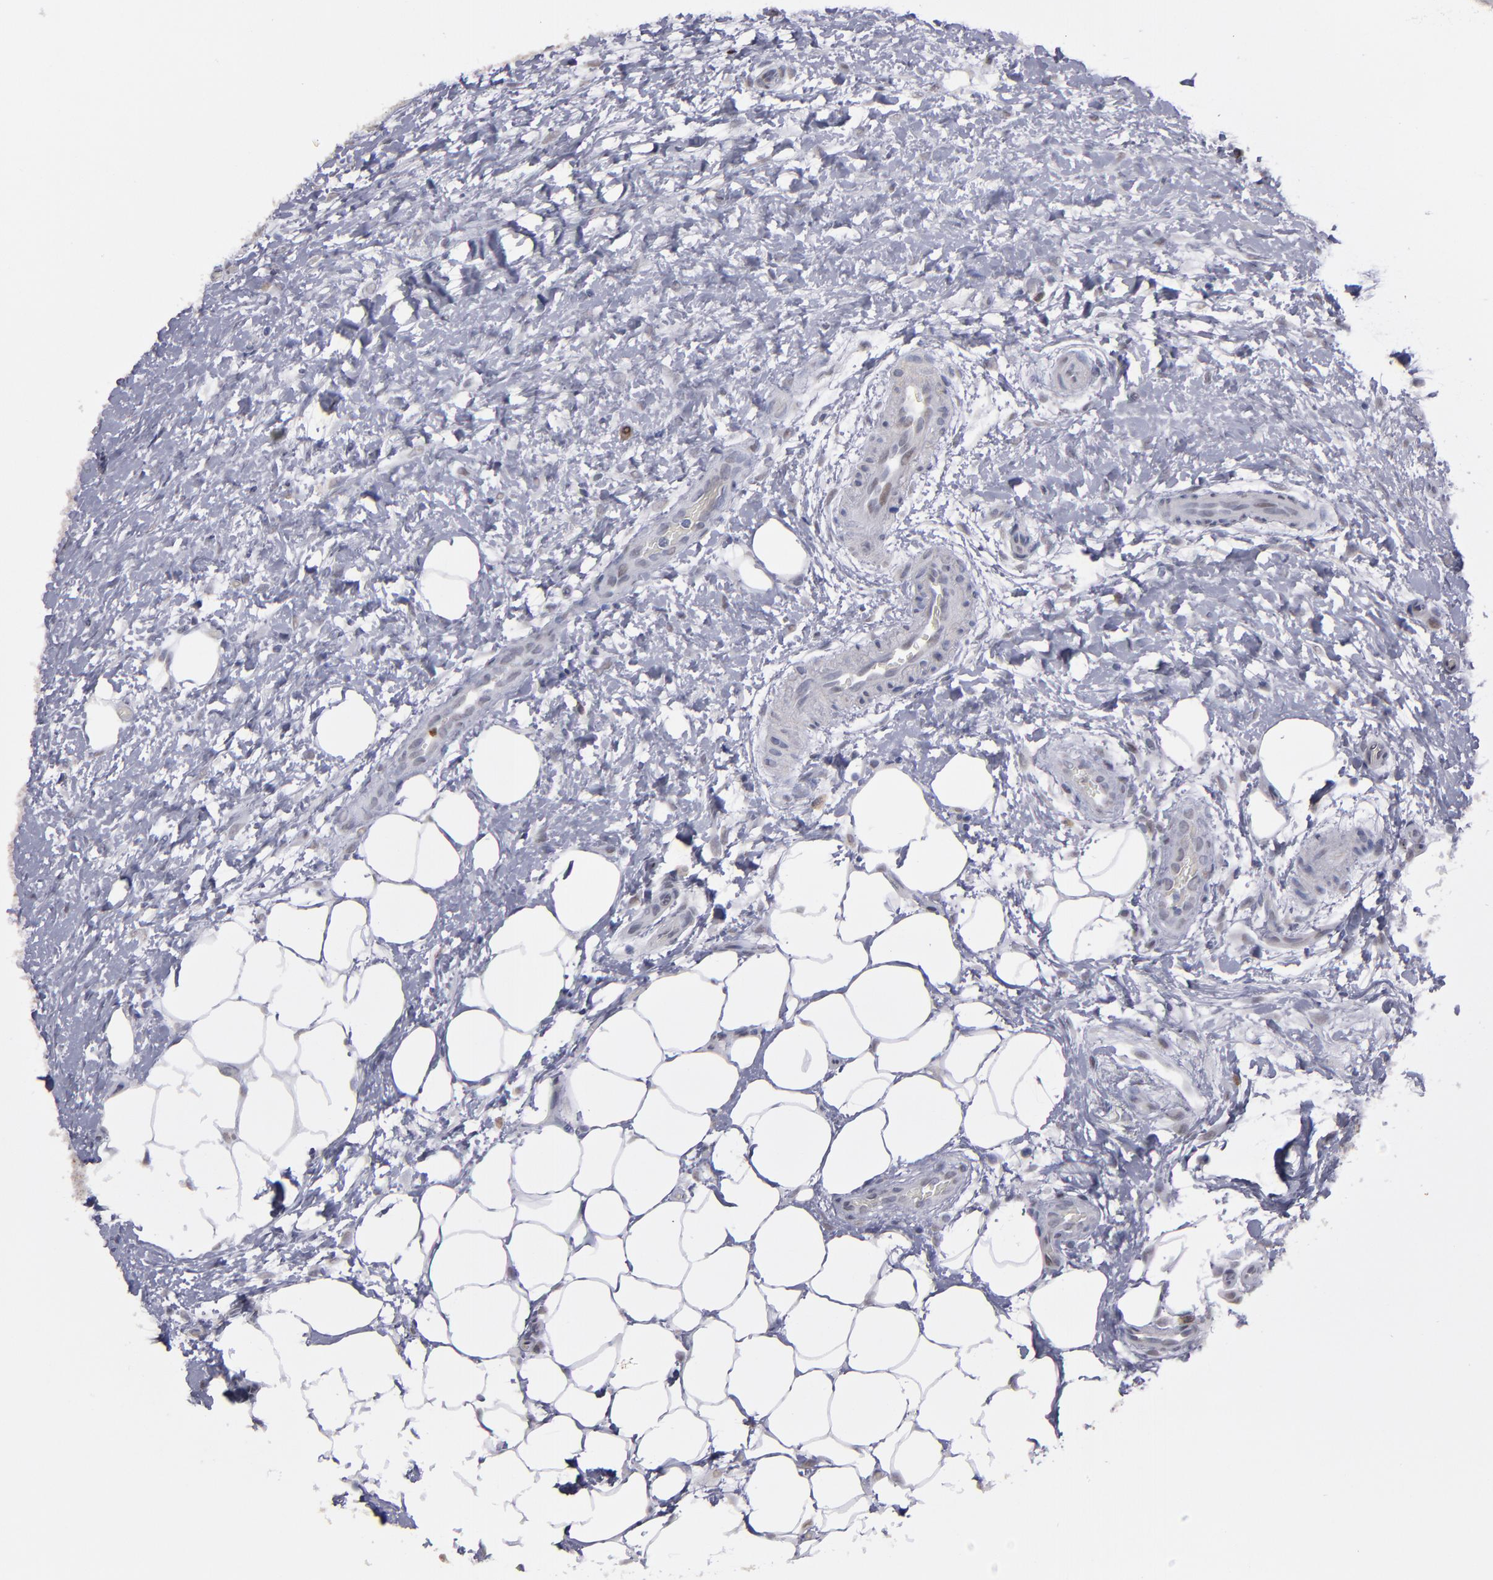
{"staining": {"intensity": "weak", "quantity": "25%-75%", "location": "nuclear"}, "tissue": "lymphoma", "cell_type": "Tumor cells", "image_type": "cancer", "snomed": [{"axis": "morphology", "description": "Malignant lymphoma, non-Hodgkin's type, Low grade"}, {"axis": "topography", "description": "Lymph node"}], "caption": "Immunohistochemical staining of lymphoma exhibits weak nuclear protein staining in about 25%-75% of tumor cells. Nuclei are stained in blue.", "gene": "IRF4", "patient": {"sex": "female", "age": 76}}